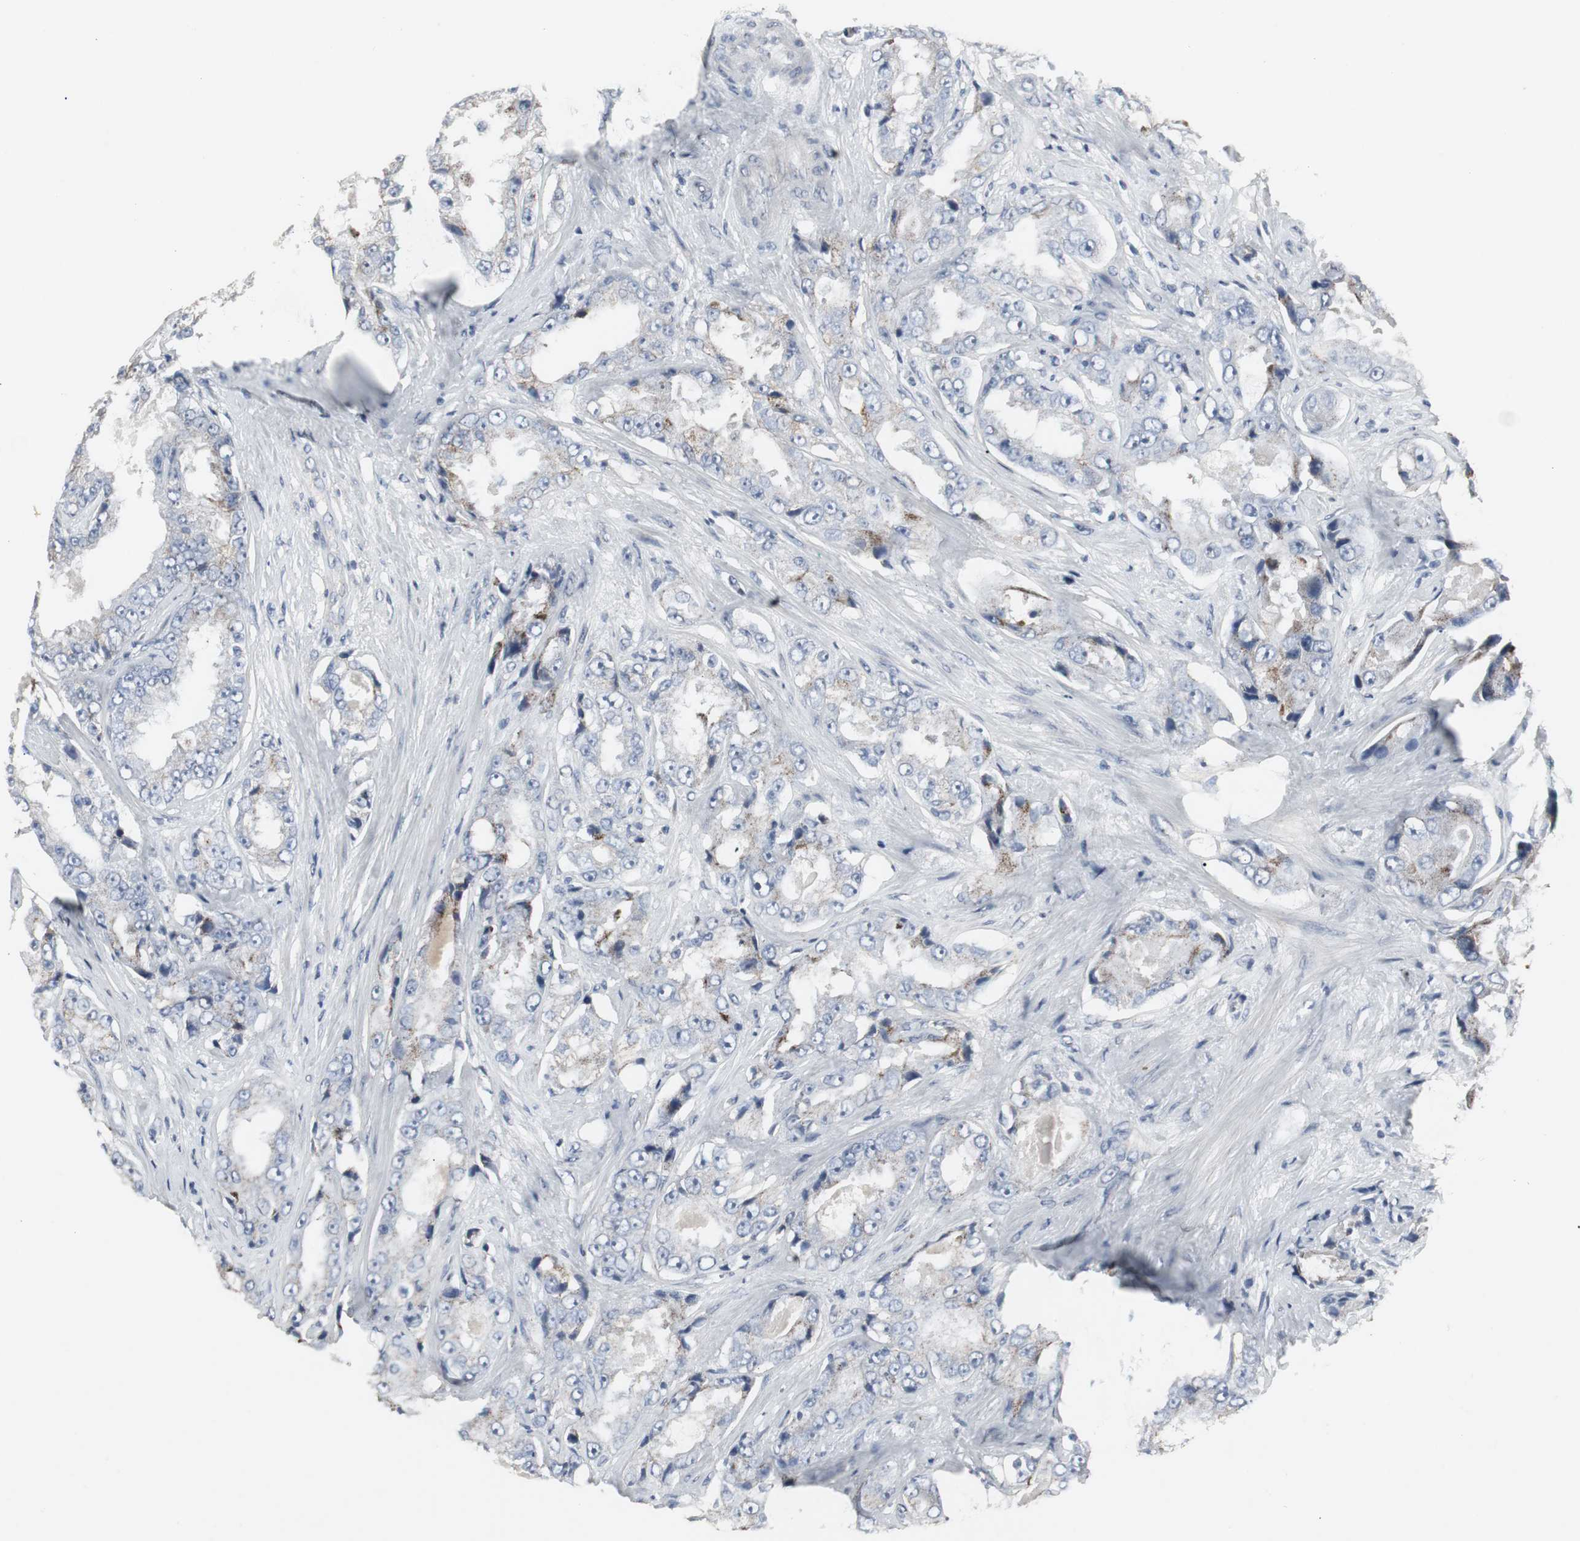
{"staining": {"intensity": "negative", "quantity": "none", "location": "none"}, "tissue": "prostate cancer", "cell_type": "Tumor cells", "image_type": "cancer", "snomed": [{"axis": "morphology", "description": "Adenocarcinoma, High grade"}, {"axis": "topography", "description": "Prostate"}], "caption": "An immunohistochemistry micrograph of prostate cancer is shown. There is no staining in tumor cells of prostate cancer. Brightfield microscopy of IHC stained with DAB (3,3'-diaminobenzidine) (brown) and hematoxylin (blue), captured at high magnification.", "gene": "ACAA1", "patient": {"sex": "male", "age": 73}}